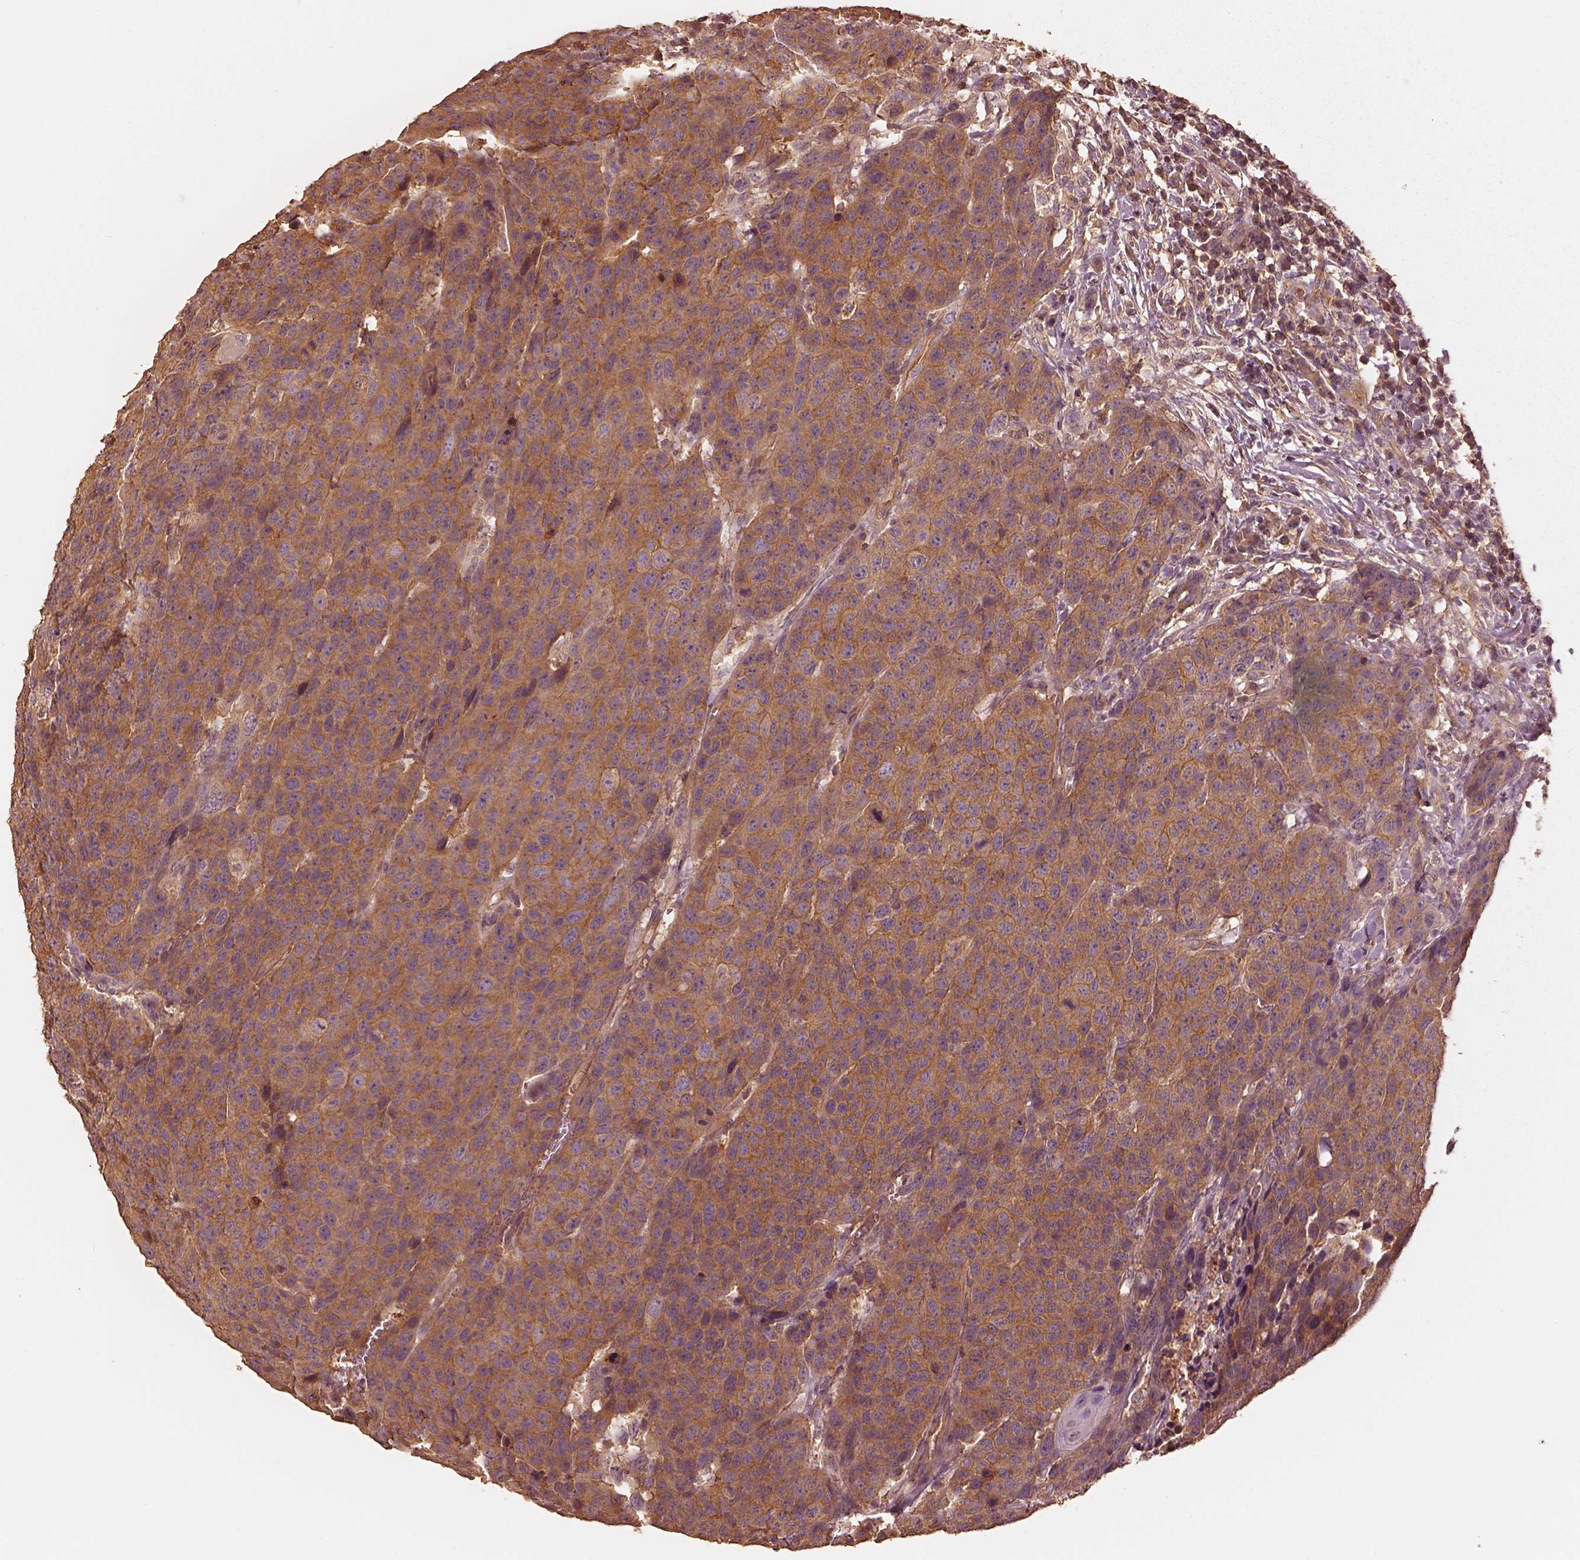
{"staining": {"intensity": "strong", "quantity": "25%-75%", "location": "cytoplasmic/membranous"}, "tissue": "head and neck cancer", "cell_type": "Tumor cells", "image_type": "cancer", "snomed": [{"axis": "morphology", "description": "Squamous cell carcinoma, NOS"}, {"axis": "topography", "description": "Head-Neck"}], "caption": "The immunohistochemical stain labels strong cytoplasmic/membranous positivity in tumor cells of head and neck cancer (squamous cell carcinoma) tissue. (IHC, brightfield microscopy, high magnification).", "gene": "WDR7", "patient": {"sex": "male", "age": 66}}